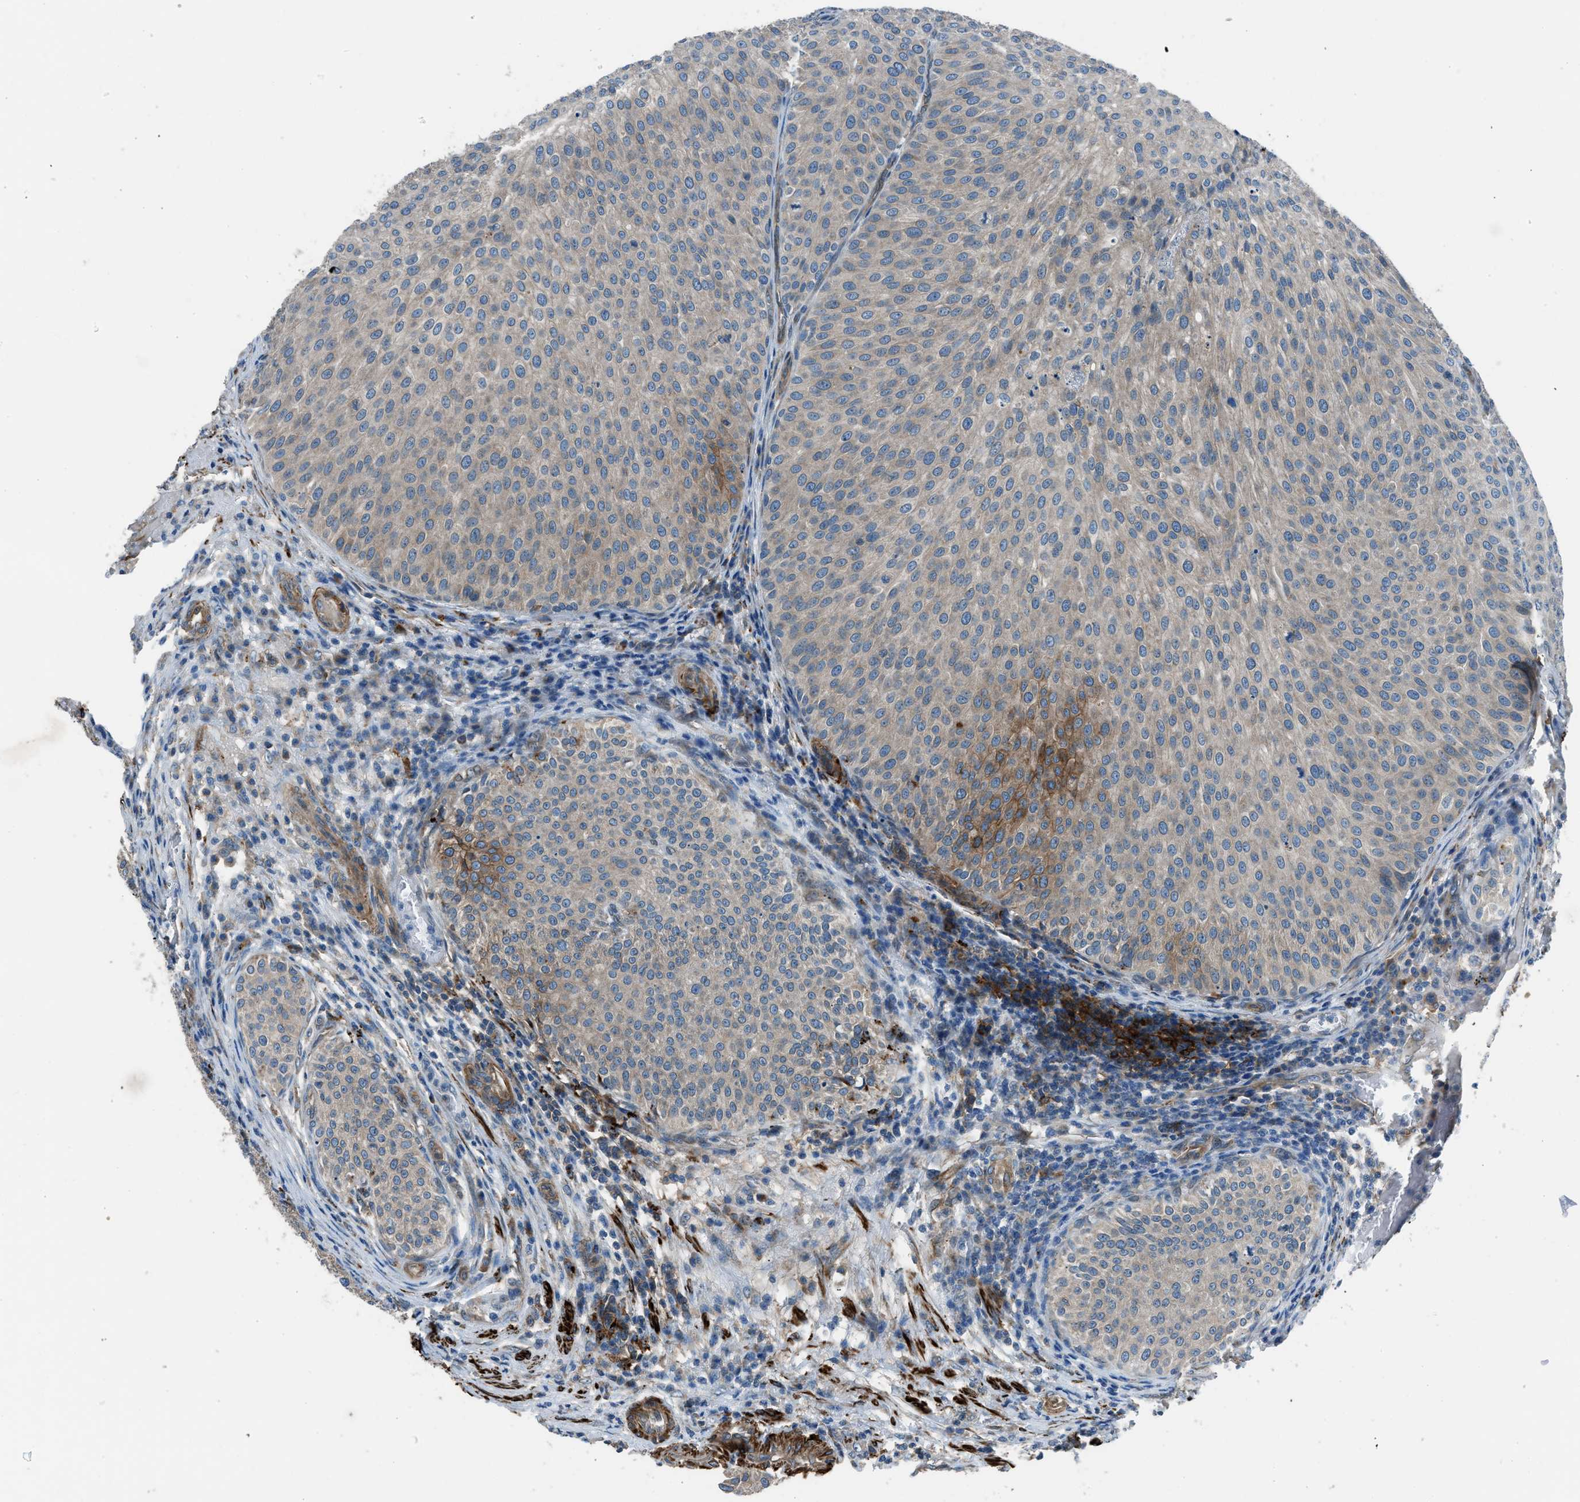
{"staining": {"intensity": "moderate", "quantity": "<25%", "location": "cytoplasmic/membranous"}, "tissue": "urothelial cancer", "cell_type": "Tumor cells", "image_type": "cancer", "snomed": [{"axis": "morphology", "description": "Urothelial carcinoma, Low grade"}, {"axis": "topography", "description": "Smooth muscle"}, {"axis": "topography", "description": "Urinary bladder"}], "caption": "Protein expression analysis of human low-grade urothelial carcinoma reveals moderate cytoplasmic/membranous positivity in approximately <25% of tumor cells.", "gene": "LMBR1", "patient": {"sex": "male", "age": 60}}